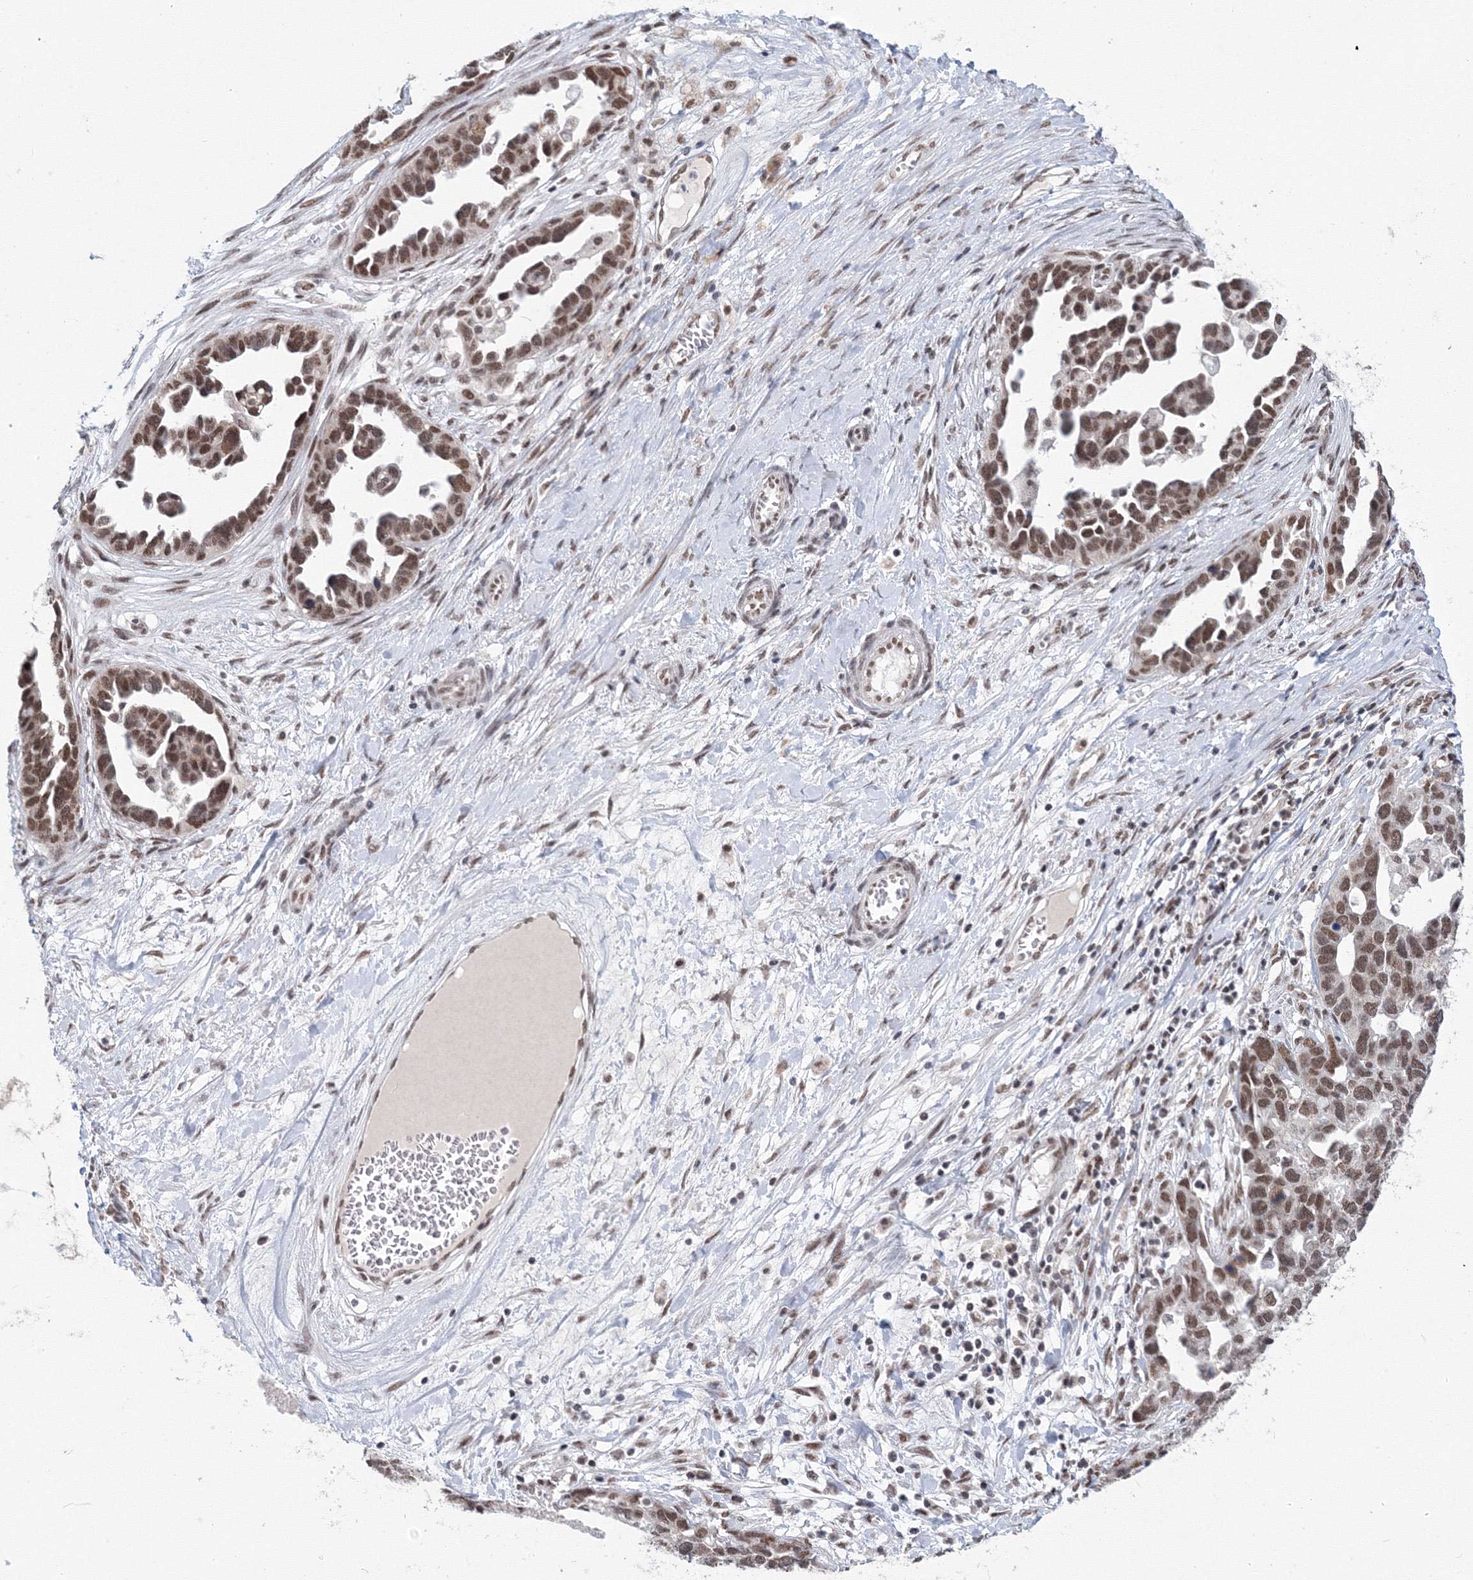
{"staining": {"intensity": "moderate", "quantity": ">75%", "location": "nuclear"}, "tissue": "ovarian cancer", "cell_type": "Tumor cells", "image_type": "cancer", "snomed": [{"axis": "morphology", "description": "Cystadenocarcinoma, serous, NOS"}, {"axis": "topography", "description": "Ovary"}], "caption": "Brown immunohistochemical staining in human serous cystadenocarcinoma (ovarian) demonstrates moderate nuclear staining in approximately >75% of tumor cells.", "gene": "SF3B6", "patient": {"sex": "female", "age": 54}}